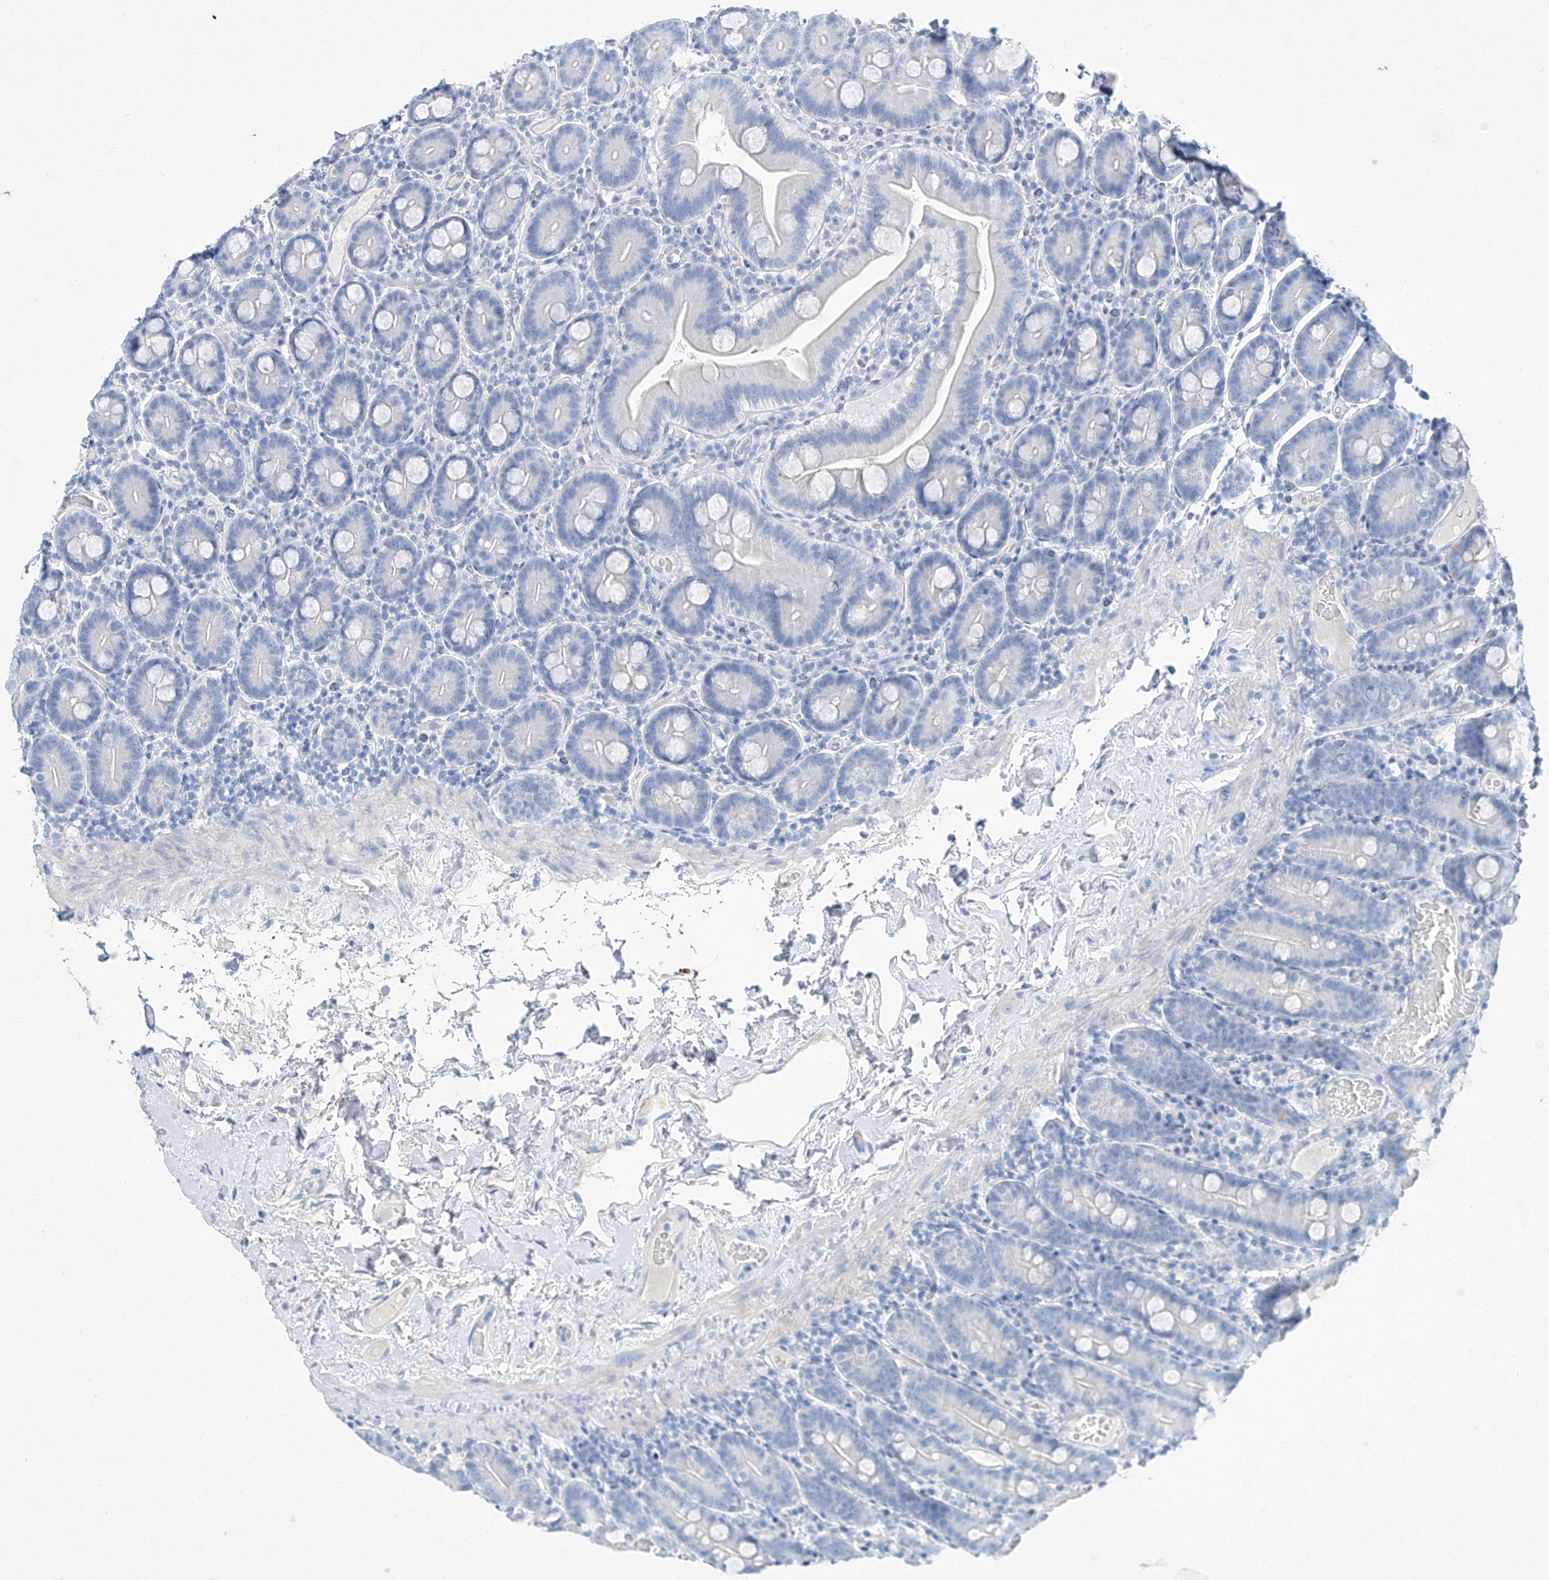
{"staining": {"intensity": "negative", "quantity": "none", "location": "none"}, "tissue": "duodenum", "cell_type": "Glandular cells", "image_type": "normal", "snomed": [{"axis": "morphology", "description": "Normal tissue, NOS"}, {"axis": "topography", "description": "Duodenum"}], "caption": "High power microscopy photomicrograph of an immunohistochemistry (IHC) histopathology image of normal duodenum, revealing no significant staining in glandular cells.", "gene": "C1orf87", "patient": {"sex": "male", "age": 55}}